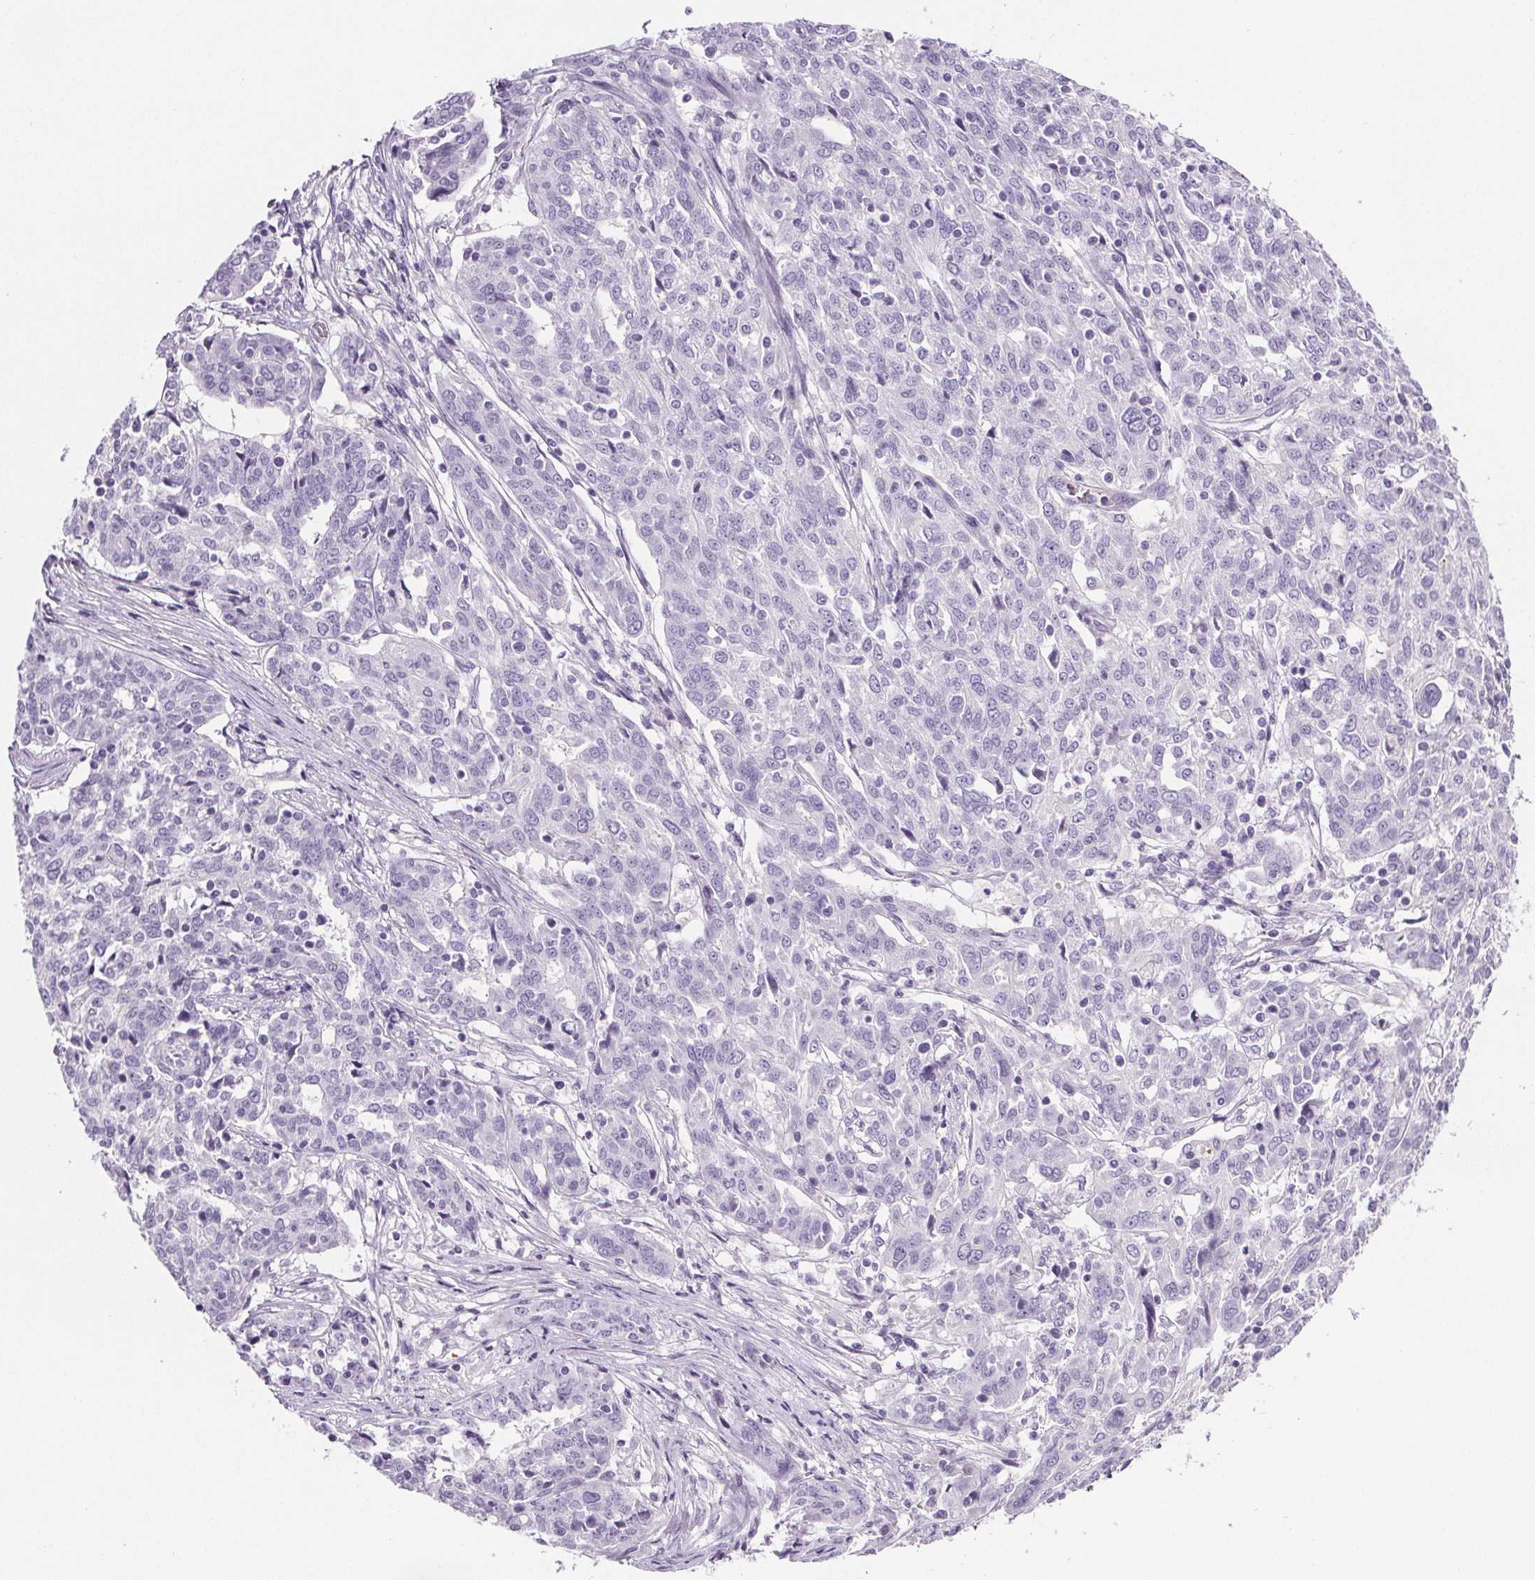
{"staining": {"intensity": "negative", "quantity": "none", "location": "none"}, "tissue": "ovarian cancer", "cell_type": "Tumor cells", "image_type": "cancer", "snomed": [{"axis": "morphology", "description": "Cystadenocarcinoma, serous, NOS"}, {"axis": "topography", "description": "Ovary"}], "caption": "There is no significant staining in tumor cells of serous cystadenocarcinoma (ovarian).", "gene": "CD5L", "patient": {"sex": "female", "age": 67}}